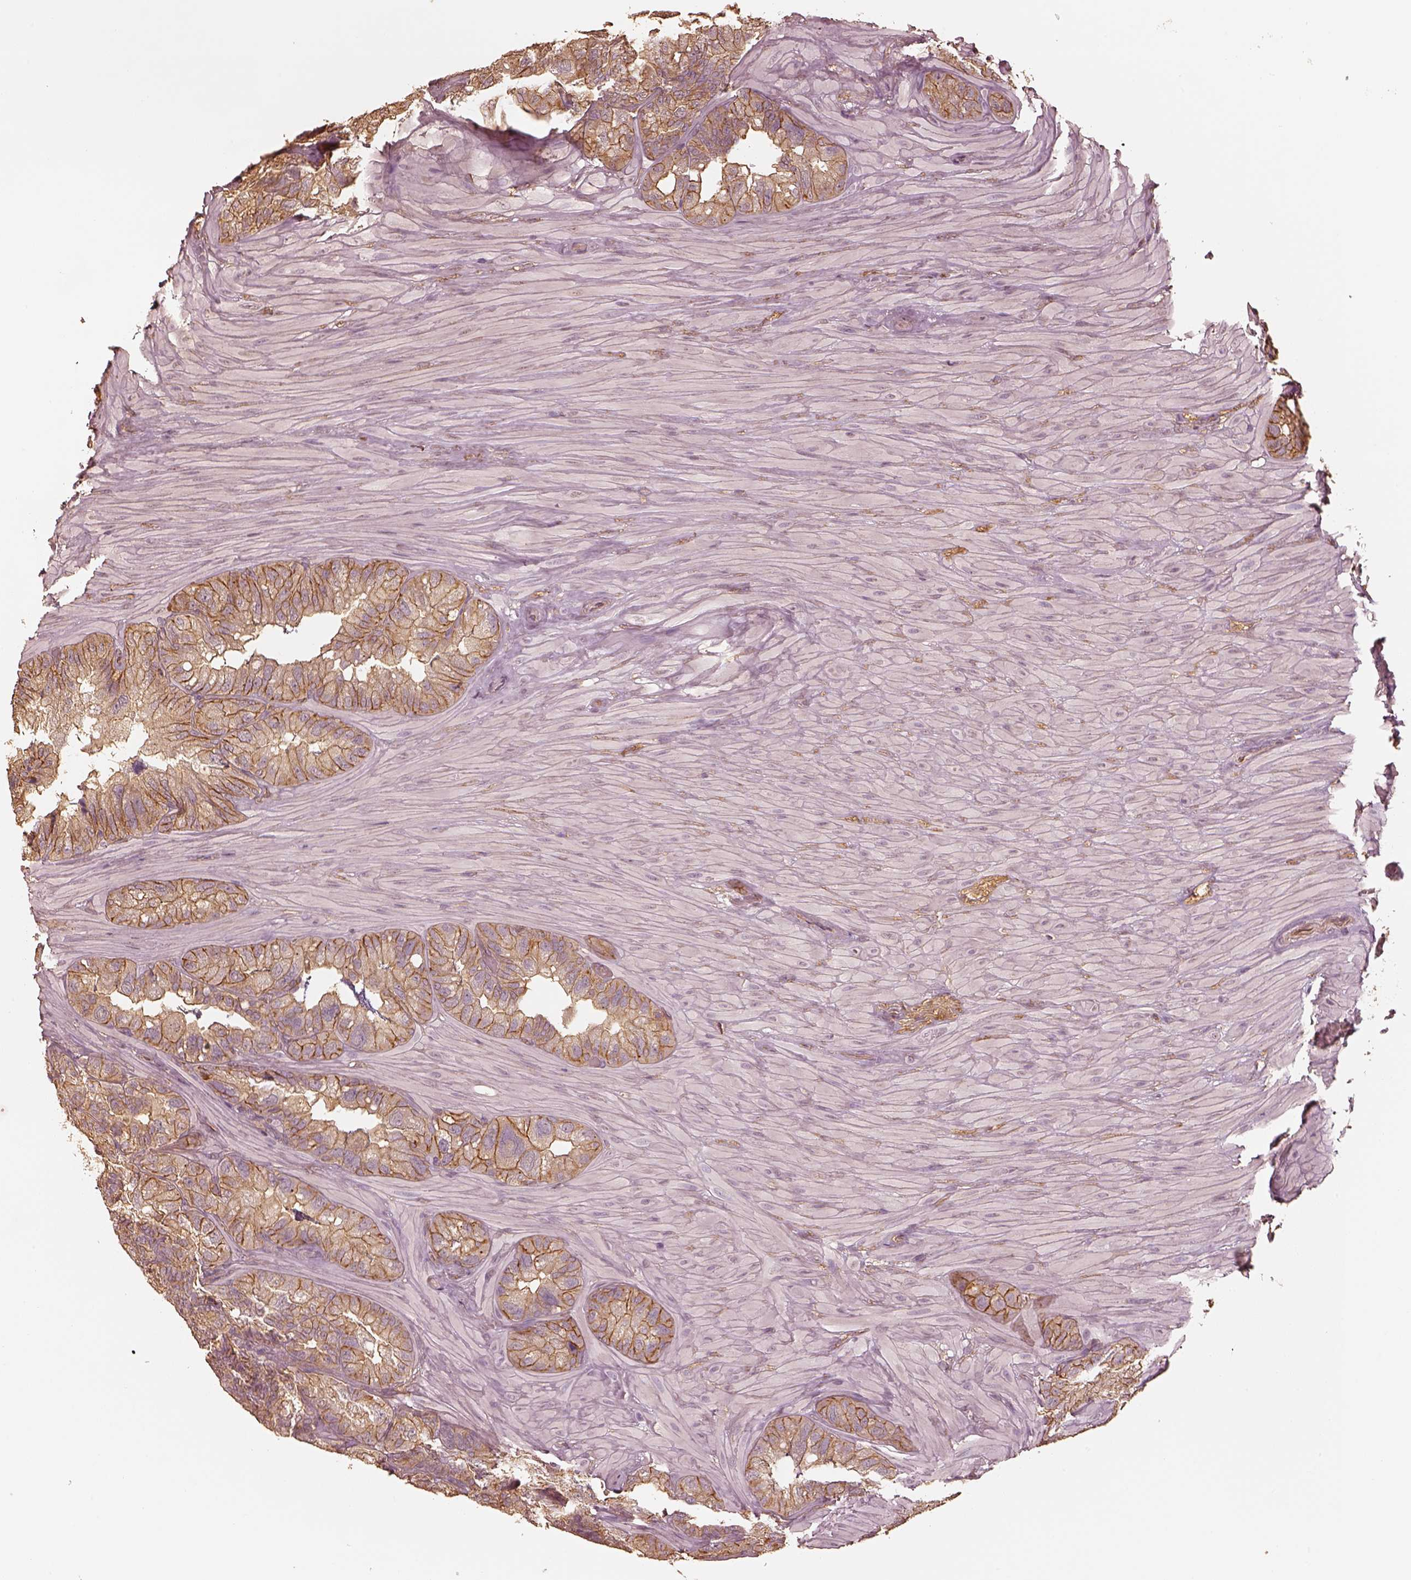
{"staining": {"intensity": "strong", "quantity": "25%-75%", "location": "cytoplasmic/membranous"}, "tissue": "seminal vesicle", "cell_type": "Glandular cells", "image_type": "normal", "snomed": [{"axis": "morphology", "description": "Normal tissue, NOS"}, {"axis": "topography", "description": "Seminal veicle"}], "caption": "Brown immunohistochemical staining in unremarkable seminal vesicle shows strong cytoplasmic/membranous expression in approximately 25%-75% of glandular cells.", "gene": "WDR7", "patient": {"sex": "male", "age": 60}}